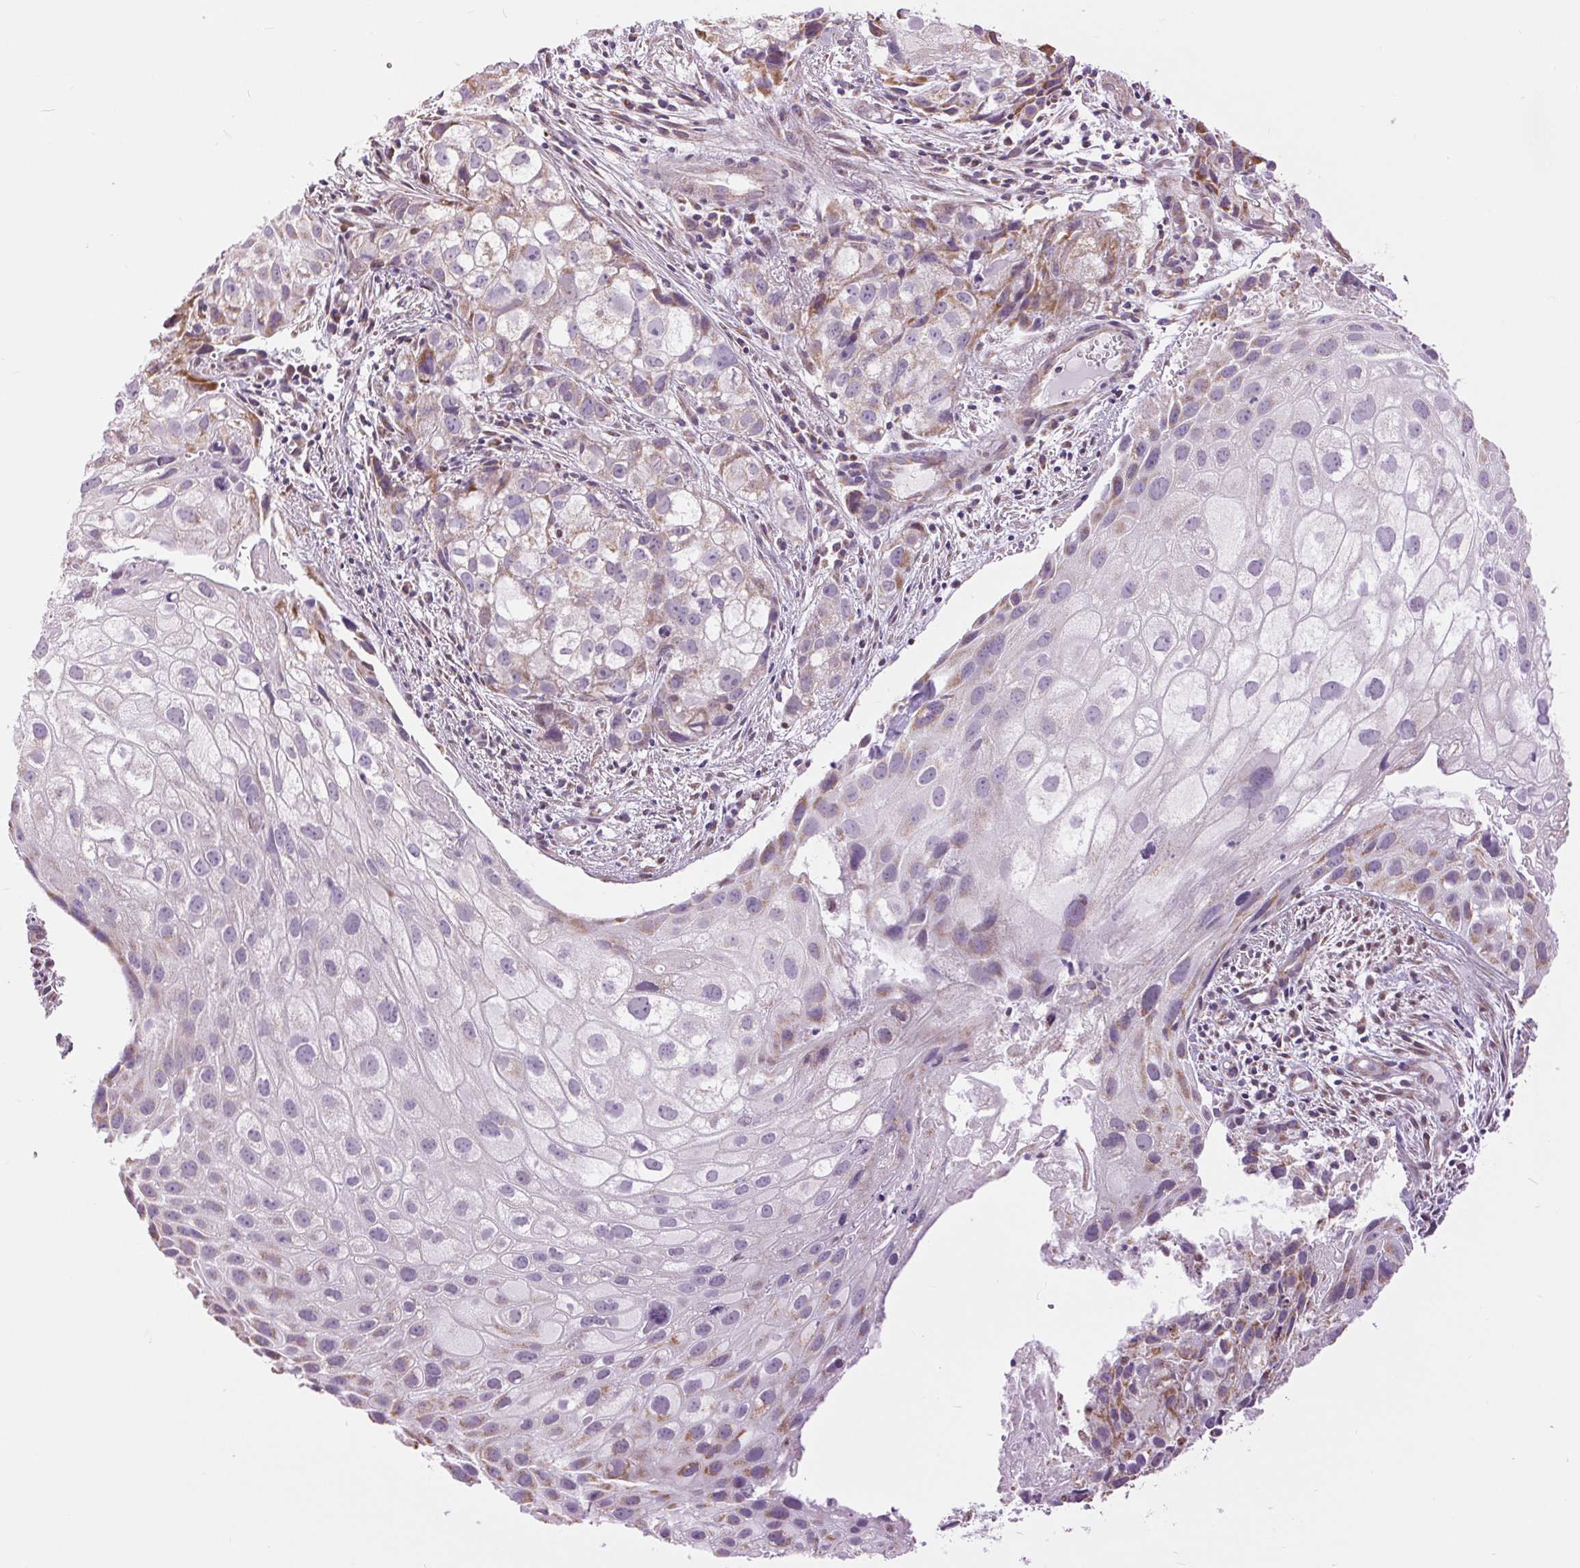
{"staining": {"intensity": "weak", "quantity": "<25%", "location": "cytoplasmic/membranous"}, "tissue": "cervical cancer", "cell_type": "Tumor cells", "image_type": "cancer", "snomed": [{"axis": "morphology", "description": "Squamous cell carcinoma, NOS"}, {"axis": "topography", "description": "Cervix"}], "caption": "Immunohistochemistry (IHC) micrograph of squamous cell carcinoma (cervical) stained for a protein (brown), which demonstrates no expression in tumor cells.", "gene": "ATP5PB", "patient": {"sex": "female", "age": 53}}